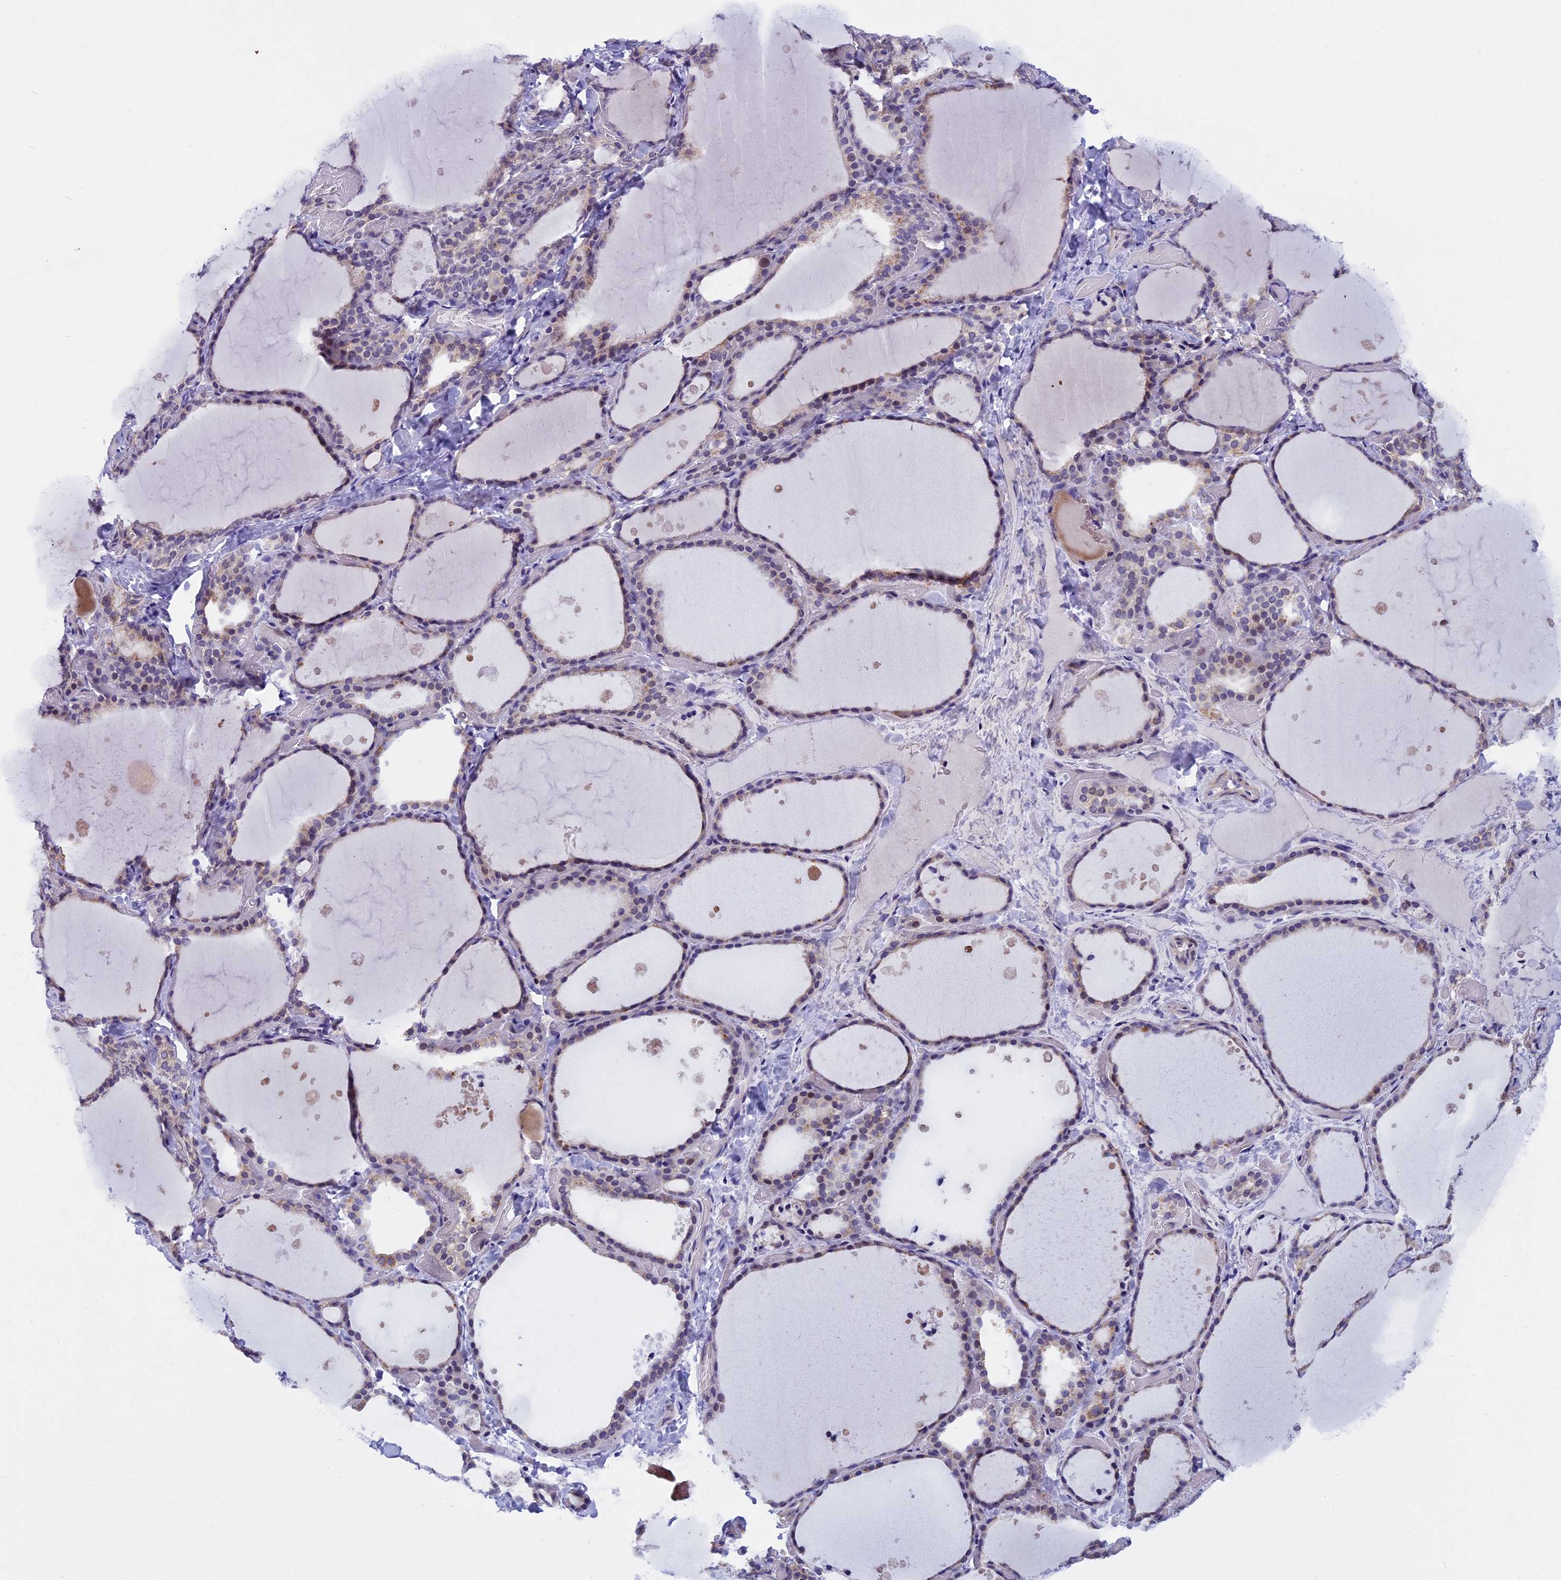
{"staining": {"intensity": "weak", "quantity": "25%-75%", "location": "cytoplasmic/membranous,nuclear"}, "tissue": "thyroid gland", "cell_type": "Glandular cells", "image_type": "normal", "snomed": [{"axis": "morphology", "description": "Normal tissue, NOS"}, {"axis": "topography", "description": "Thyroid gland"}], "caption": "Thyroid gland stained with DAB (3,3'-diaminobenzidine) IHC demonstrates low levels of weak cytoplasmic/membranous,nuclear expression in approximately 25%-75% of glandular cells. (brown staining indicates protein expression, while blue staining denotes nuclei).", "gene": "ZNF317", "patient": {"sex": "female", "age": 44}}